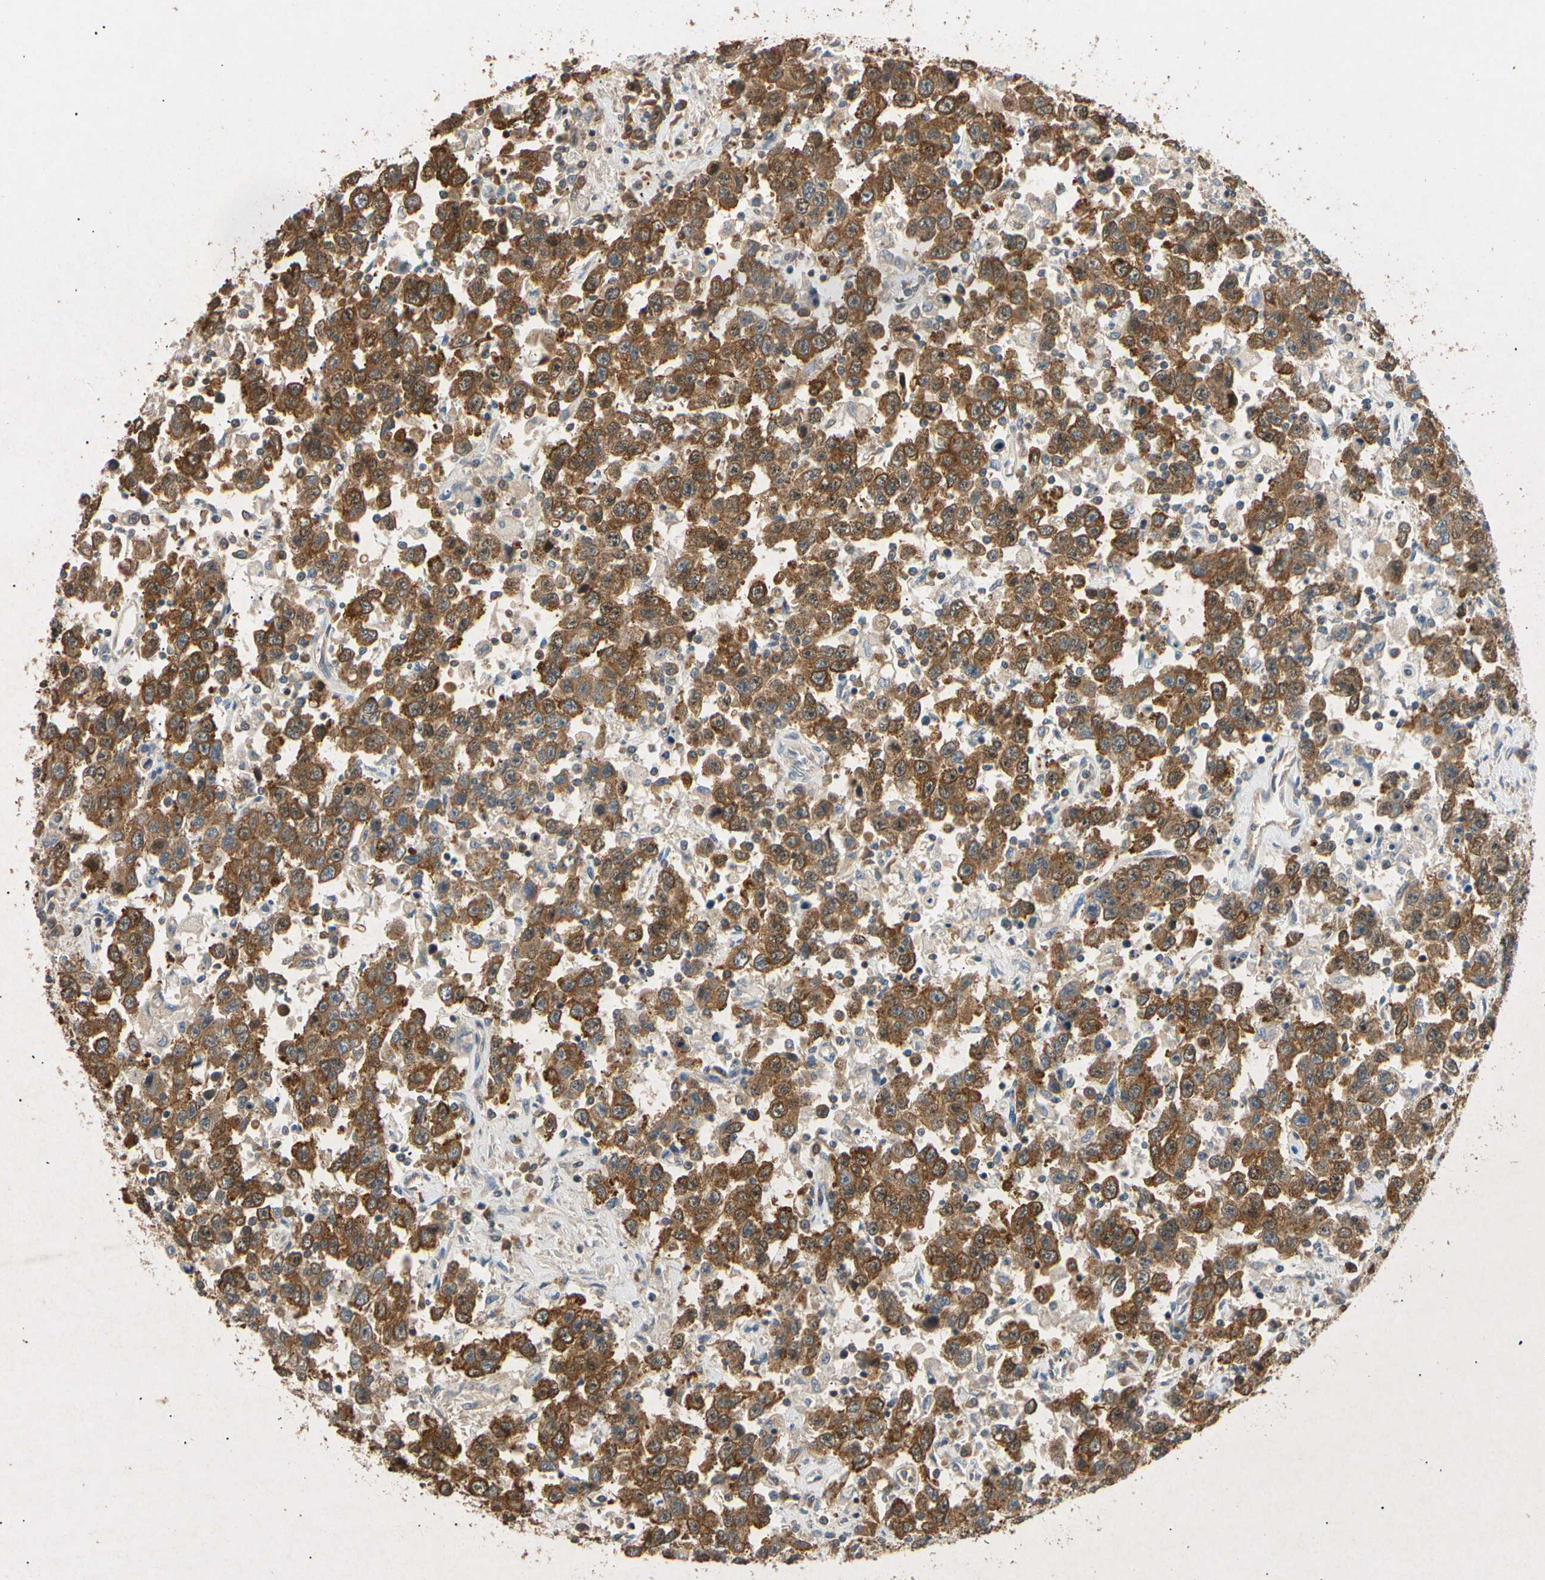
{"staining": {"intensity": "strong", "quantity": ">75%", "location": "cytoplasmic/membranous"}, "tissue": "testis cancer", "cell_type": "Tumor cells", "image_type": "cancer", "snomed": [{"axis": "morphology", "description": "Seminoma, NOS"}, {"axis": "topography", "description": "Testis"}], "caption": "Strong cytoplasmic/membranous positivity is identified in approximately >75% of tumor cells in testis cancer. (Stains: DAB in brown, nuclei in blue, Microscopy: brightfield microscopy at high magnification).", "gene": "EIF1AX", "patient": {"sex": "male", "age": 41}}